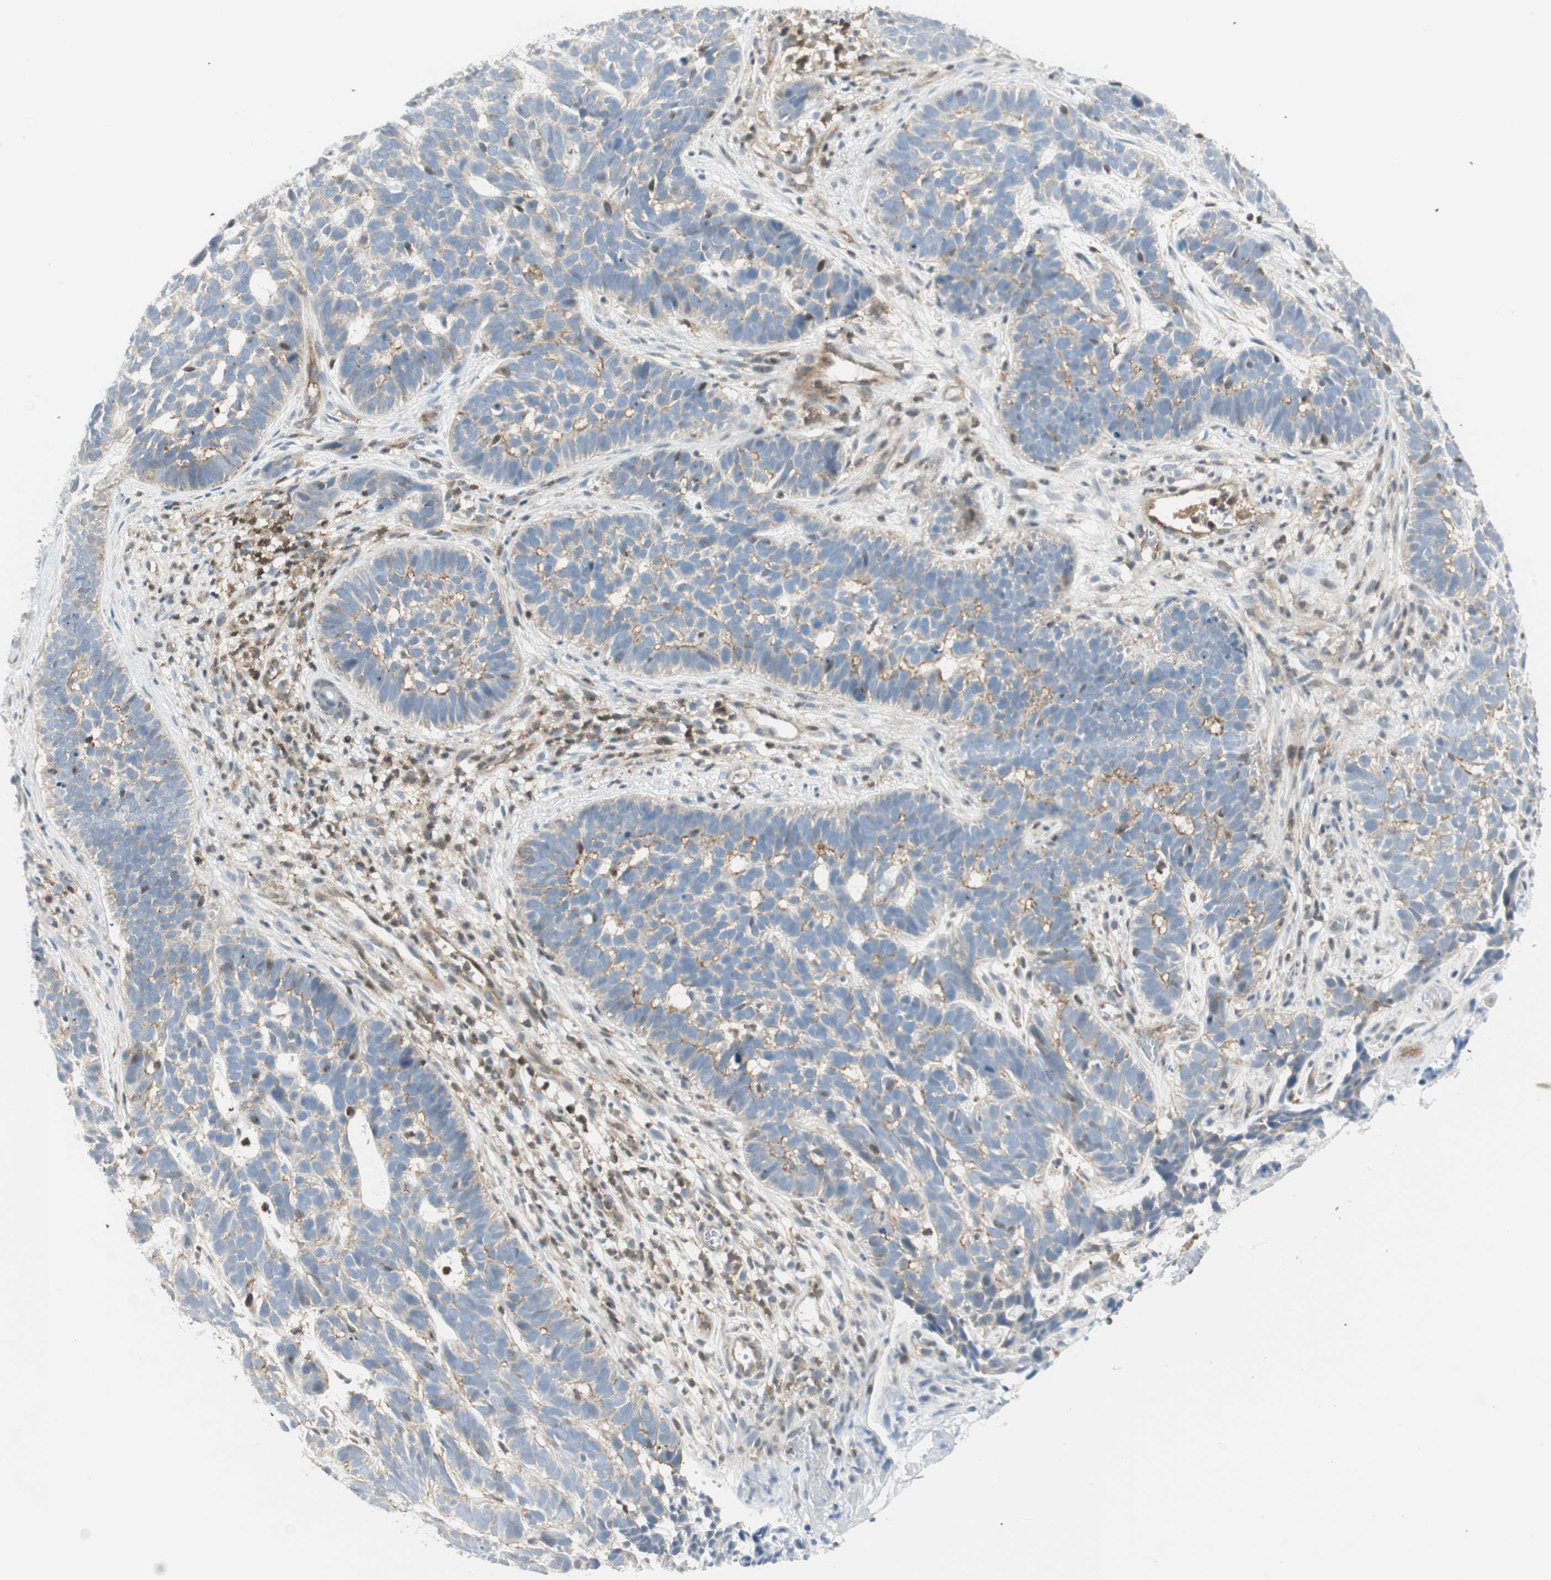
{"staining": {"intensity": "negative", "quantity": "none", "location": "none"}, "tissue": "skin cancer", "cell_type": "Tumor cells", "image_type": "cancer", "snomed": [{"axis": "morphology", "description": "Basal cell carcinoma"}, {"axis": "topography", "description": "Skin"}], "caption": "This is a micrograph of immunohistochemistry (IHC) staining of skin basal cell carcinoma, which shows no positivity in tumor cells.", "gene": "PPP1CA", "patient": {"sex": "male", "age": 87}}